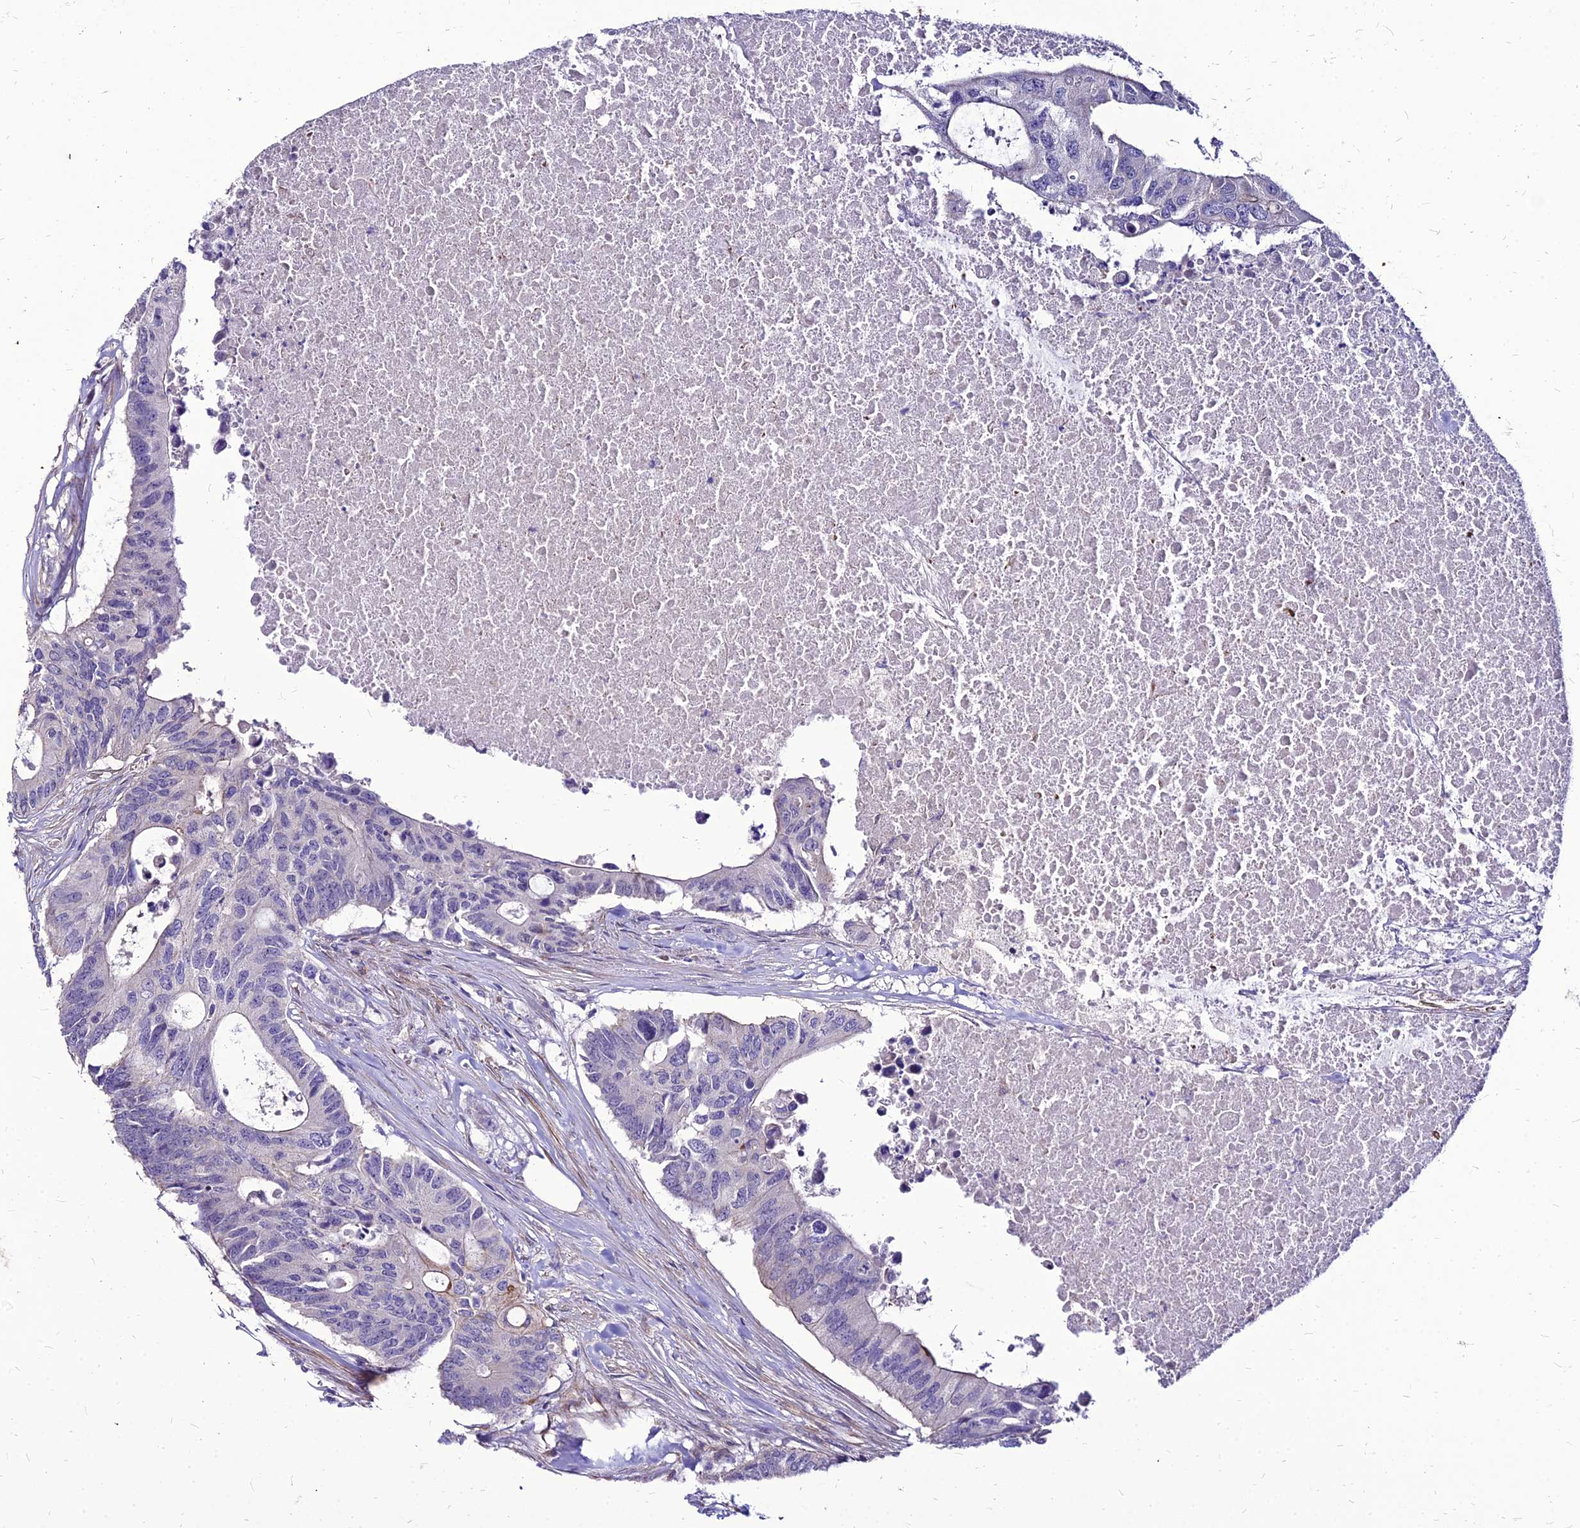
{"staining": {"intensity": "negative", "quantity": "none", "location": "none"}, "tissue": "colorectal cancer", "cell_type": "Tumor cells", "image_type": "cancer", "snomed": [{"axis": "morphology", "description": "Adenocarcinoma, NOS"}, {"axis": "topography", "description": "Colon"}], "caption": "Immunohistochemical staining of colorectal adenocarcinoma demonstrates no significant expression in tumor cells.", "gene": "YEATS2", "patient": {"sex": "male", "age": 71}}